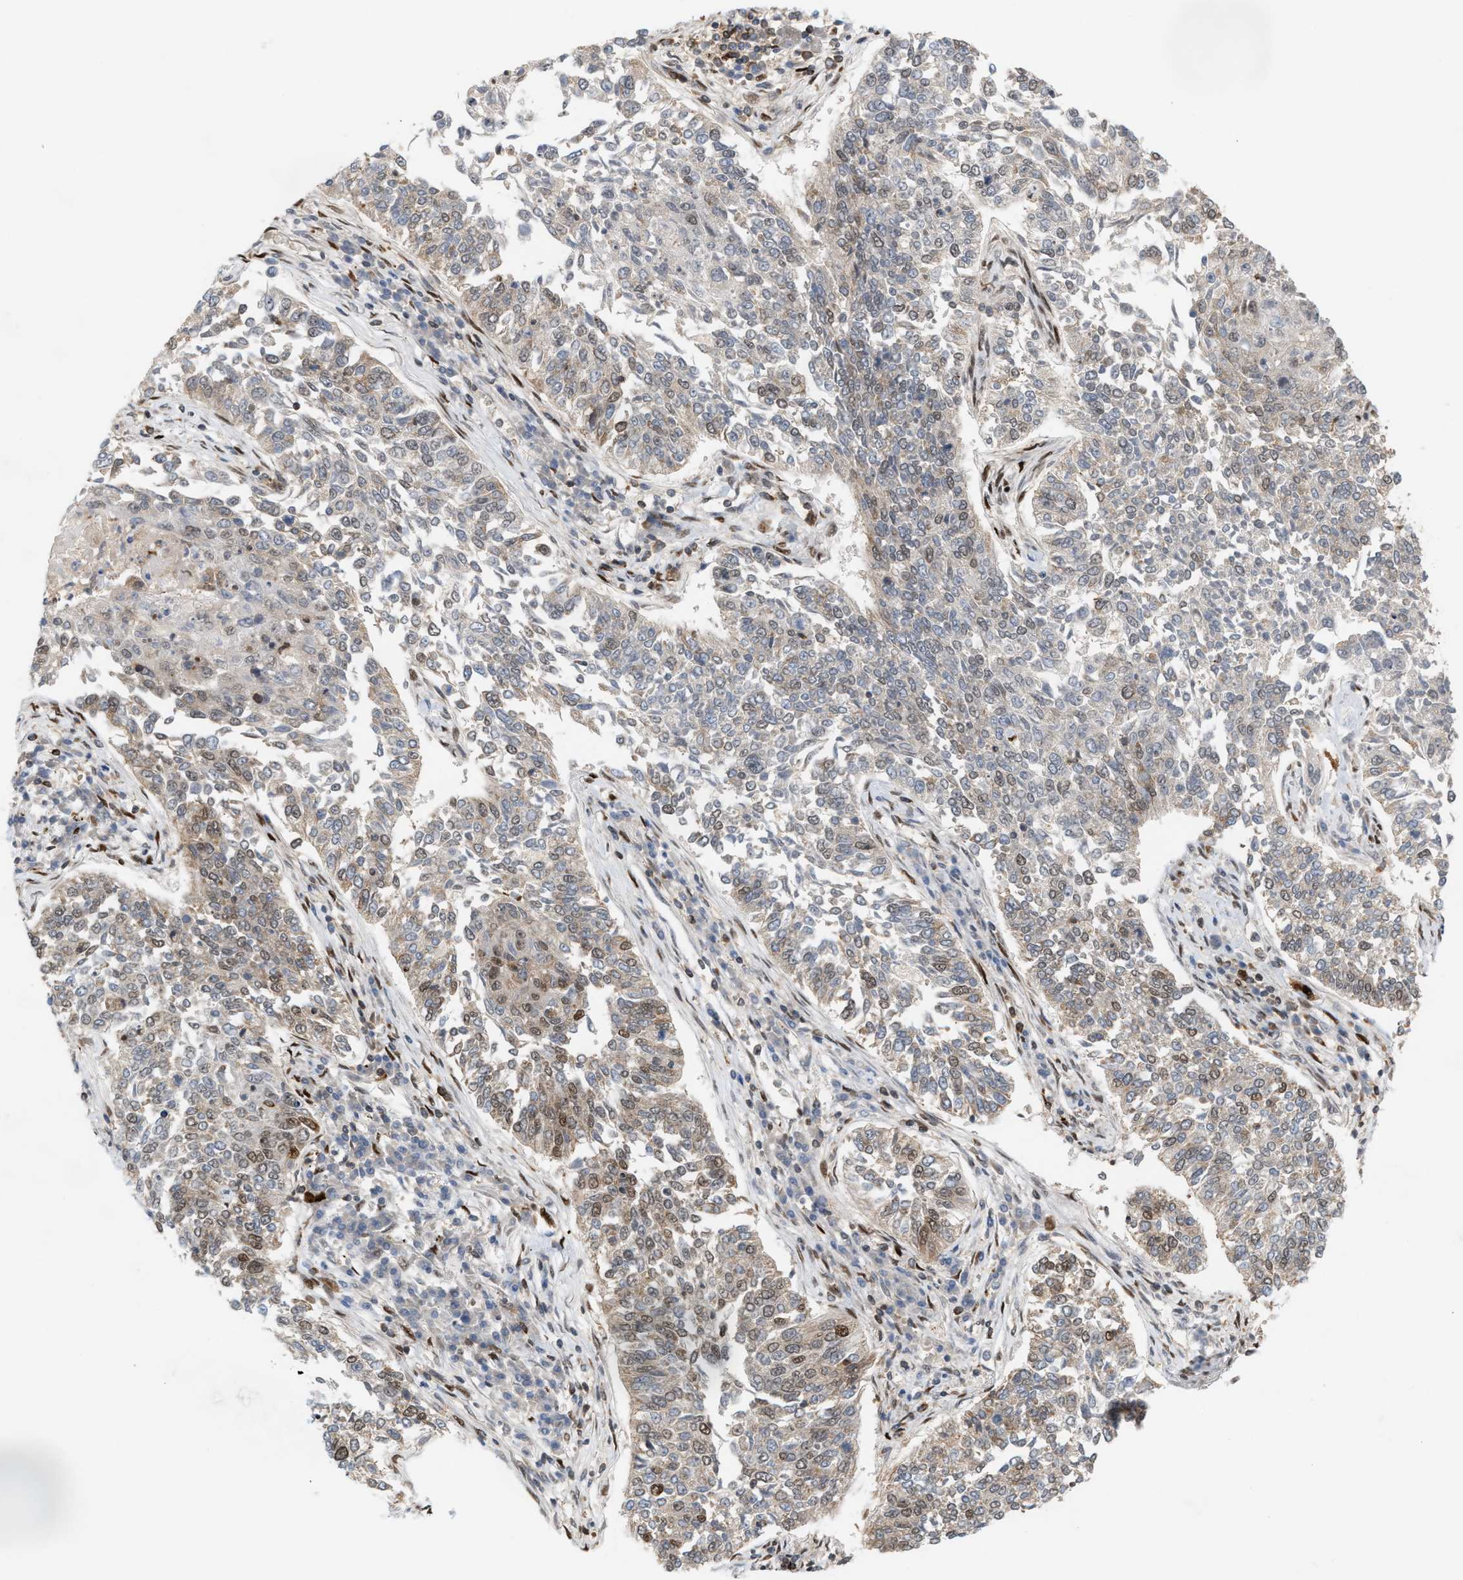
{"staining": {"intensity": "weak", "quantity": "25%-75%", "location": "cytoplasmic/membranous,nuclear"}, "tissue": "lung cancer", "cell_type": "Tumor cells", "image_type": "cancer", "snomed": [{"axis": "morphology", "description": "Normal tissue, NOS"}, {"axis": "morphology", "description": "Squamous cell carcinoma, NOS"}, {"axis": "topography", "description": "Cartilage tissue"}, {"axis": "topography", "description": "Bronchus"}, {"axis": "topography", "description": "Lung"}], "caption": "This is an image of immunohistochemistry staining of lung cancer, which shows weak expression in the cytoplasmic/membranous and nuclear of tumor cells.", "gene": "RNASEK-C17orf49", "patient": {"sex": "female", "age": 49}}